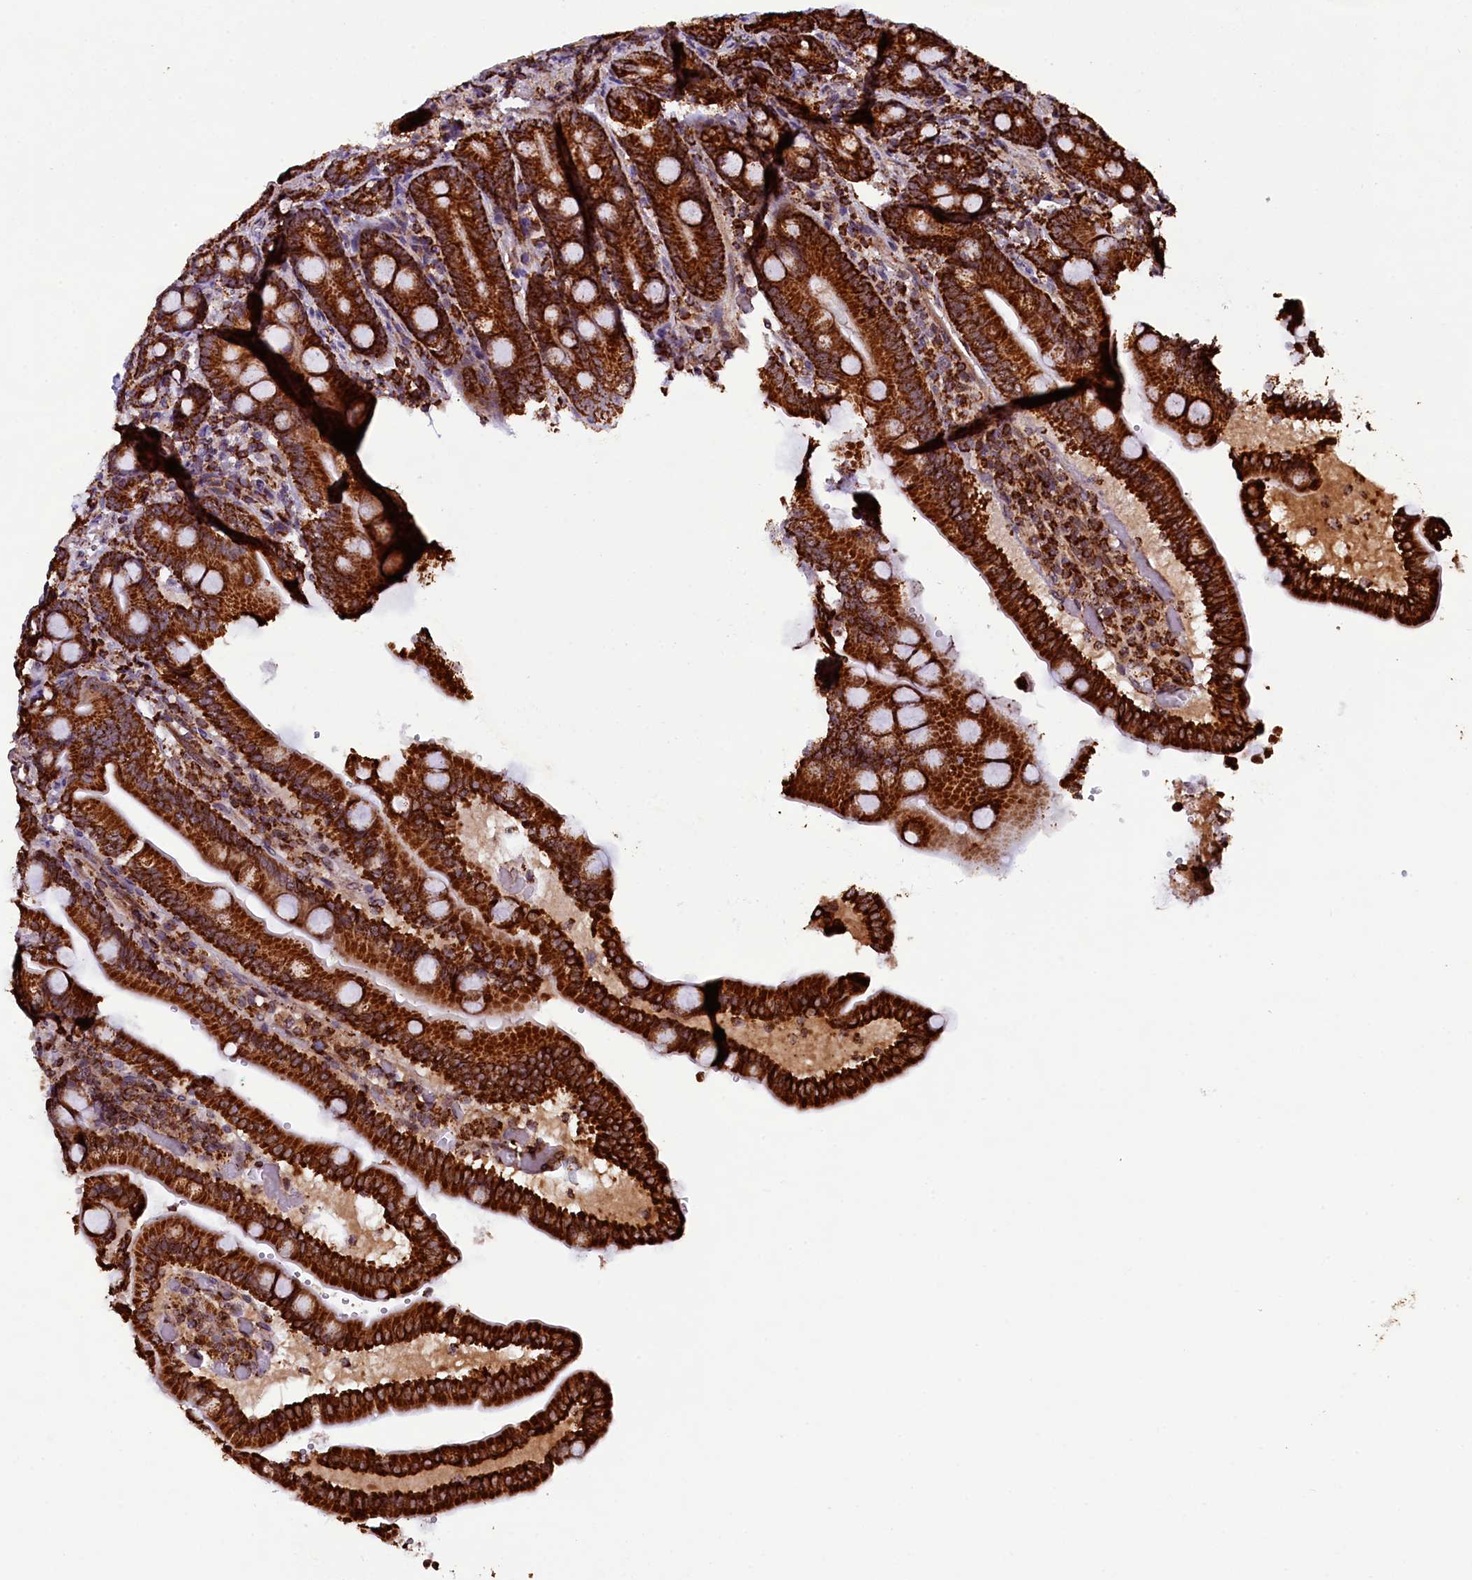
{"staining": {"intensity": "strong", "quantity": ">75%", "location": "cytoplasmic/membranous"}, "tissue": "duodenum", "cell_type": "Glandular cells", "image_type": "normal", "snomed": [{"axis": "morphology", "description": "Normal tissue, NOS"}, {"axis": "topography", "description": "Duodenum"}], "caption": "A histopathology image showing strong cytoplasmic/membranous positivity in approximately >75% of glandular cells in unremarkable duodenum, as visualized by brown immunohistochemical staining.", "gene": "KLC2", "patient": {"sex": "female", "age": 62}}